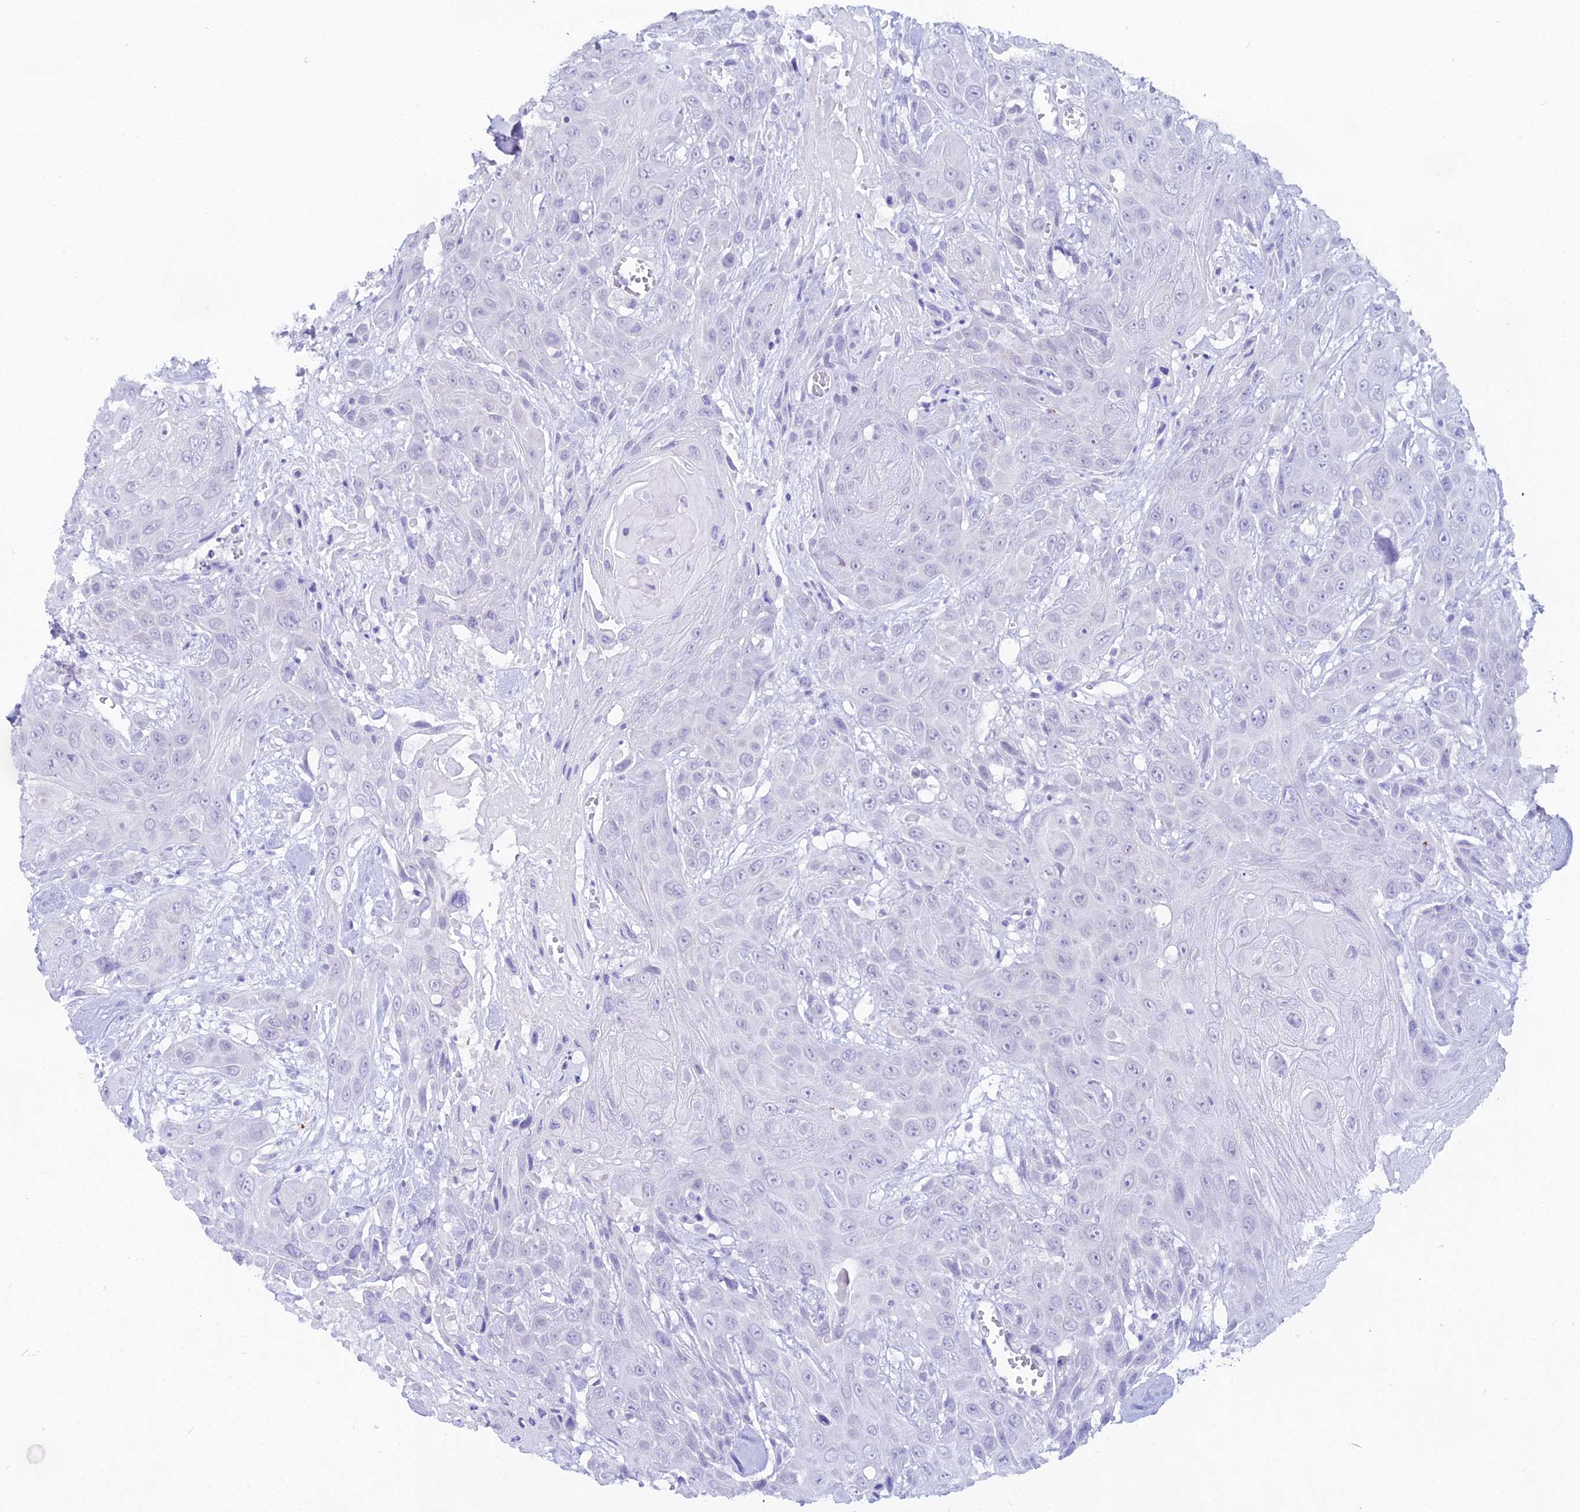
{"staining": {"intensity": "negative", "quantity": "none", "location": "none"}, "tissue": "head and neck cancer", "cell_type": "Tumor cells", "image_type": "cancer", "snomed": [{"axis": "morphology", "description": "Squamous cell carcinoma, NOS"}, {"axis": "topography", "description": "Head-Neck"}], "caption": "Squamous cell carcinoma (head and neck) was stained to show a protein in brown. There is no significant expression in tumor cells.", "gene": "CGB2", "patient": {"sex": "male", "age": 81}}